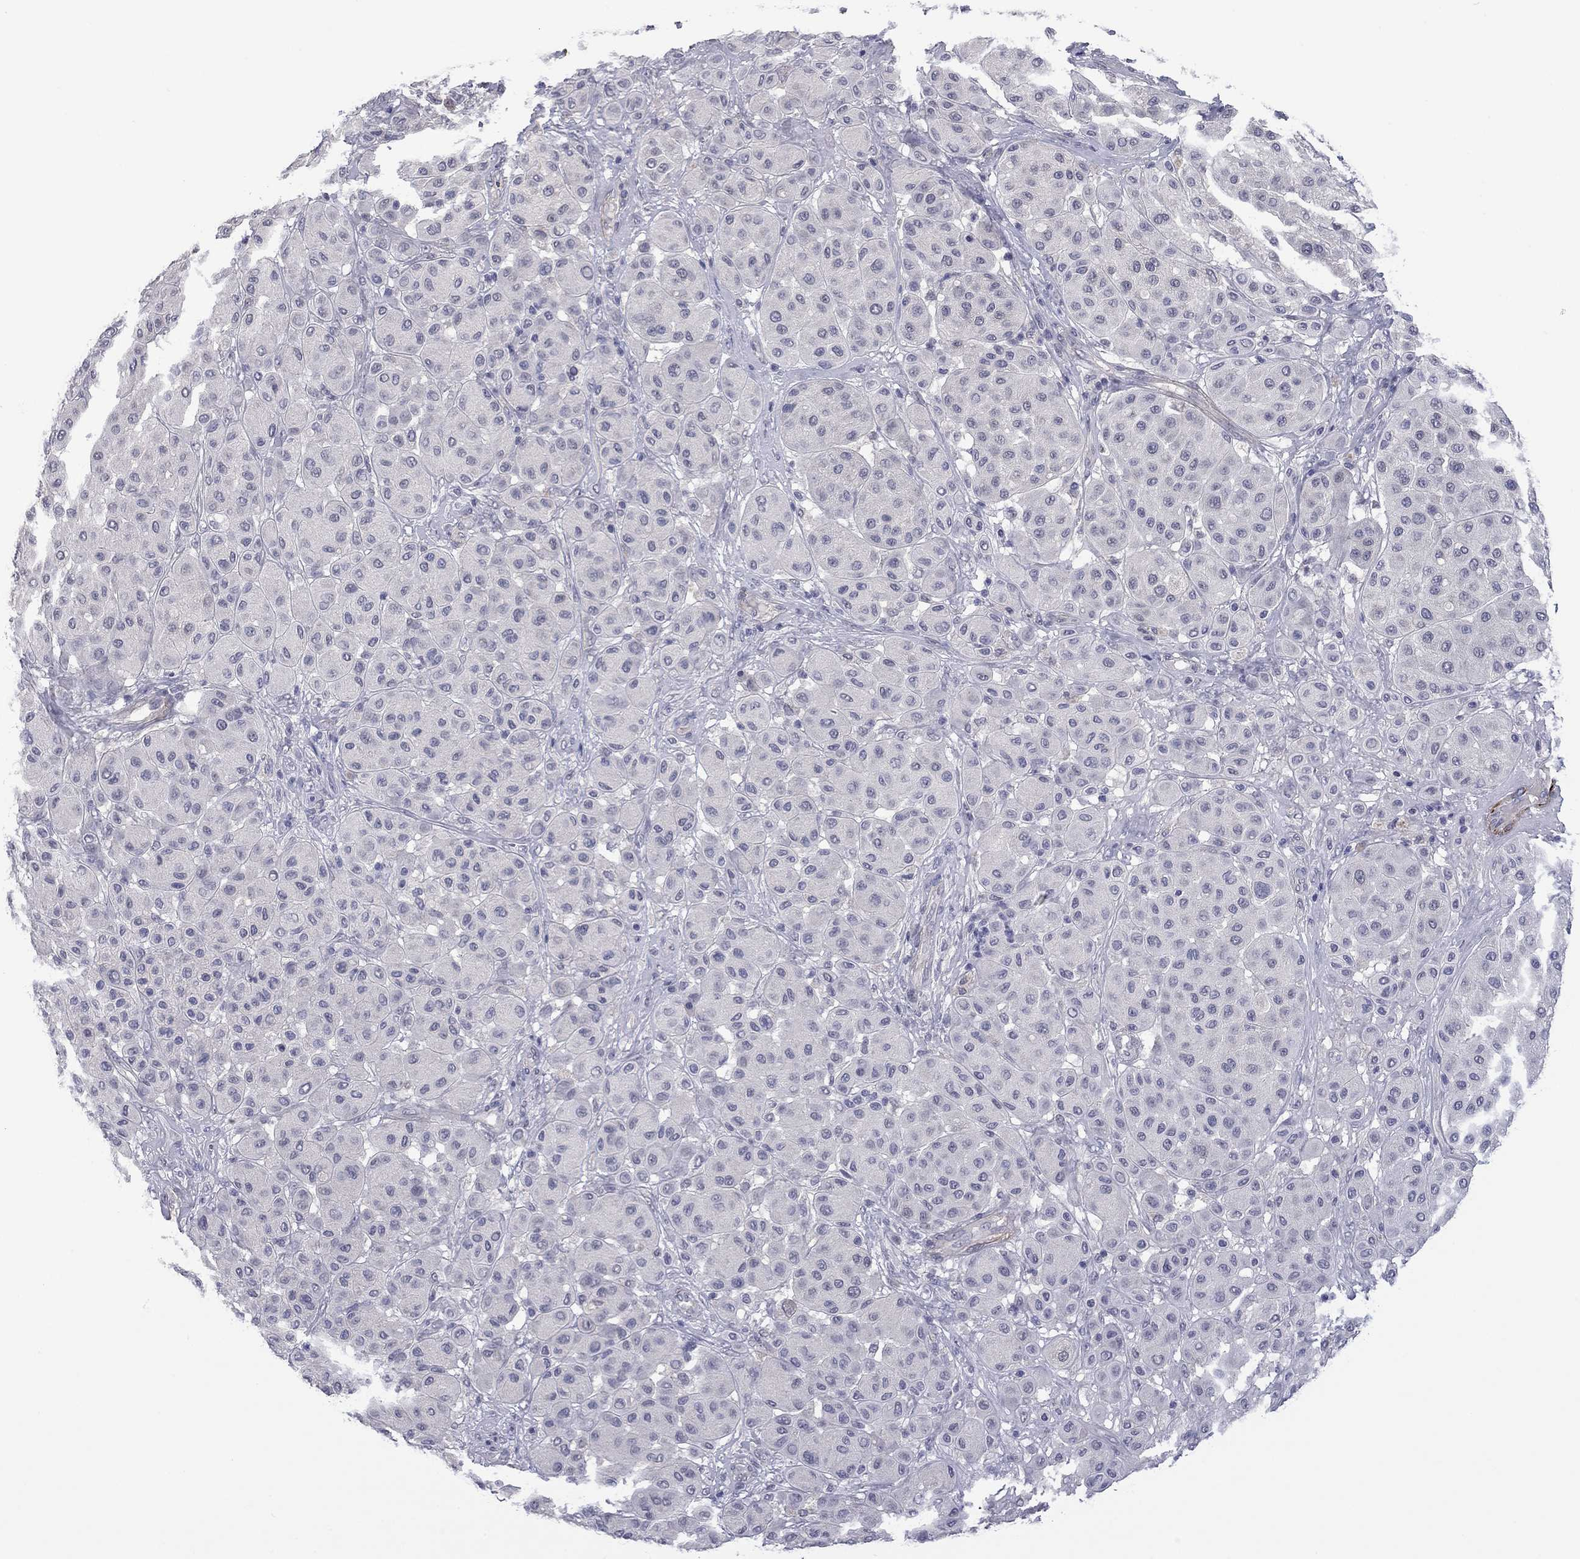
{"staining": {"intensity": "negative", "quantity": "none", "location": "none"}, "tissue": "melanoma", "cell_type": "Tumor cells", "image_type": "cancer", "snomed": [{"axis": "morphology", "description": "Malignant melanoma, Metastatic site"}, {"axis": "topography", "description": "Smooth muscle"}], "caption": "A histopathology image of melanoma stained for a protein demonstrates no brown staining in tumor cells.", "gene": "IP6K3", "patient": {"sex": "male", "age": 41}}